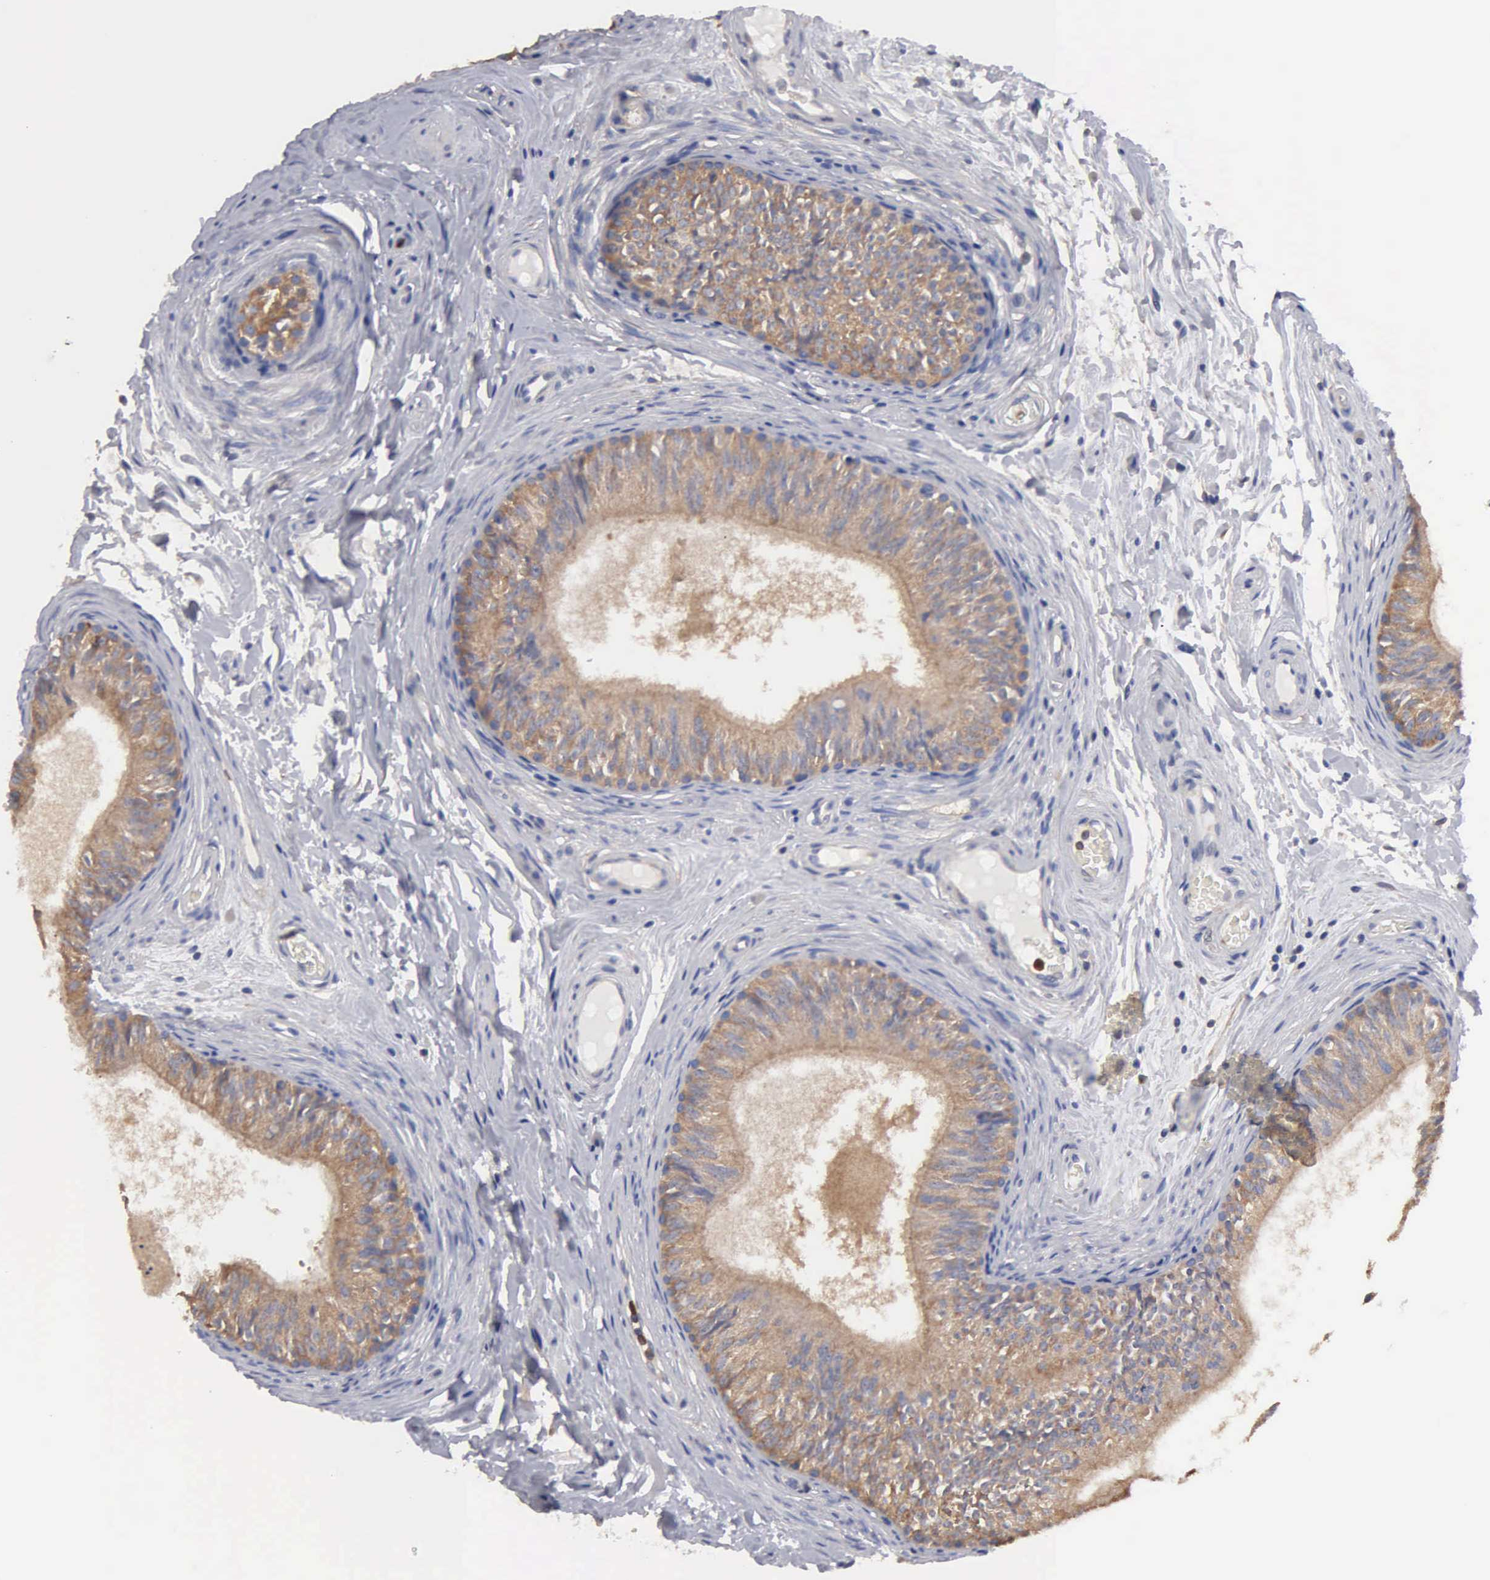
{"staining": {"intensity": "moderate", "quantity": ">75%", "location": "cytoplasmic/membranous"}, "tissue": "epididymis", "cell_type": "Glandular cells", "image_type": "normal", "snomed": [{"axis": "morphology", "description": "Normal tissue, NOS"}, {"axis": "topography", "description": "Epididymis"}], "caption": "Glandular cells demonstrate medium levels of moderate cytoplasmic/membranous positivity in about >75% of cells in unremarkable epididymis.", "gene": "G6PD", "patient": {"sex": "male", "age": 23}}